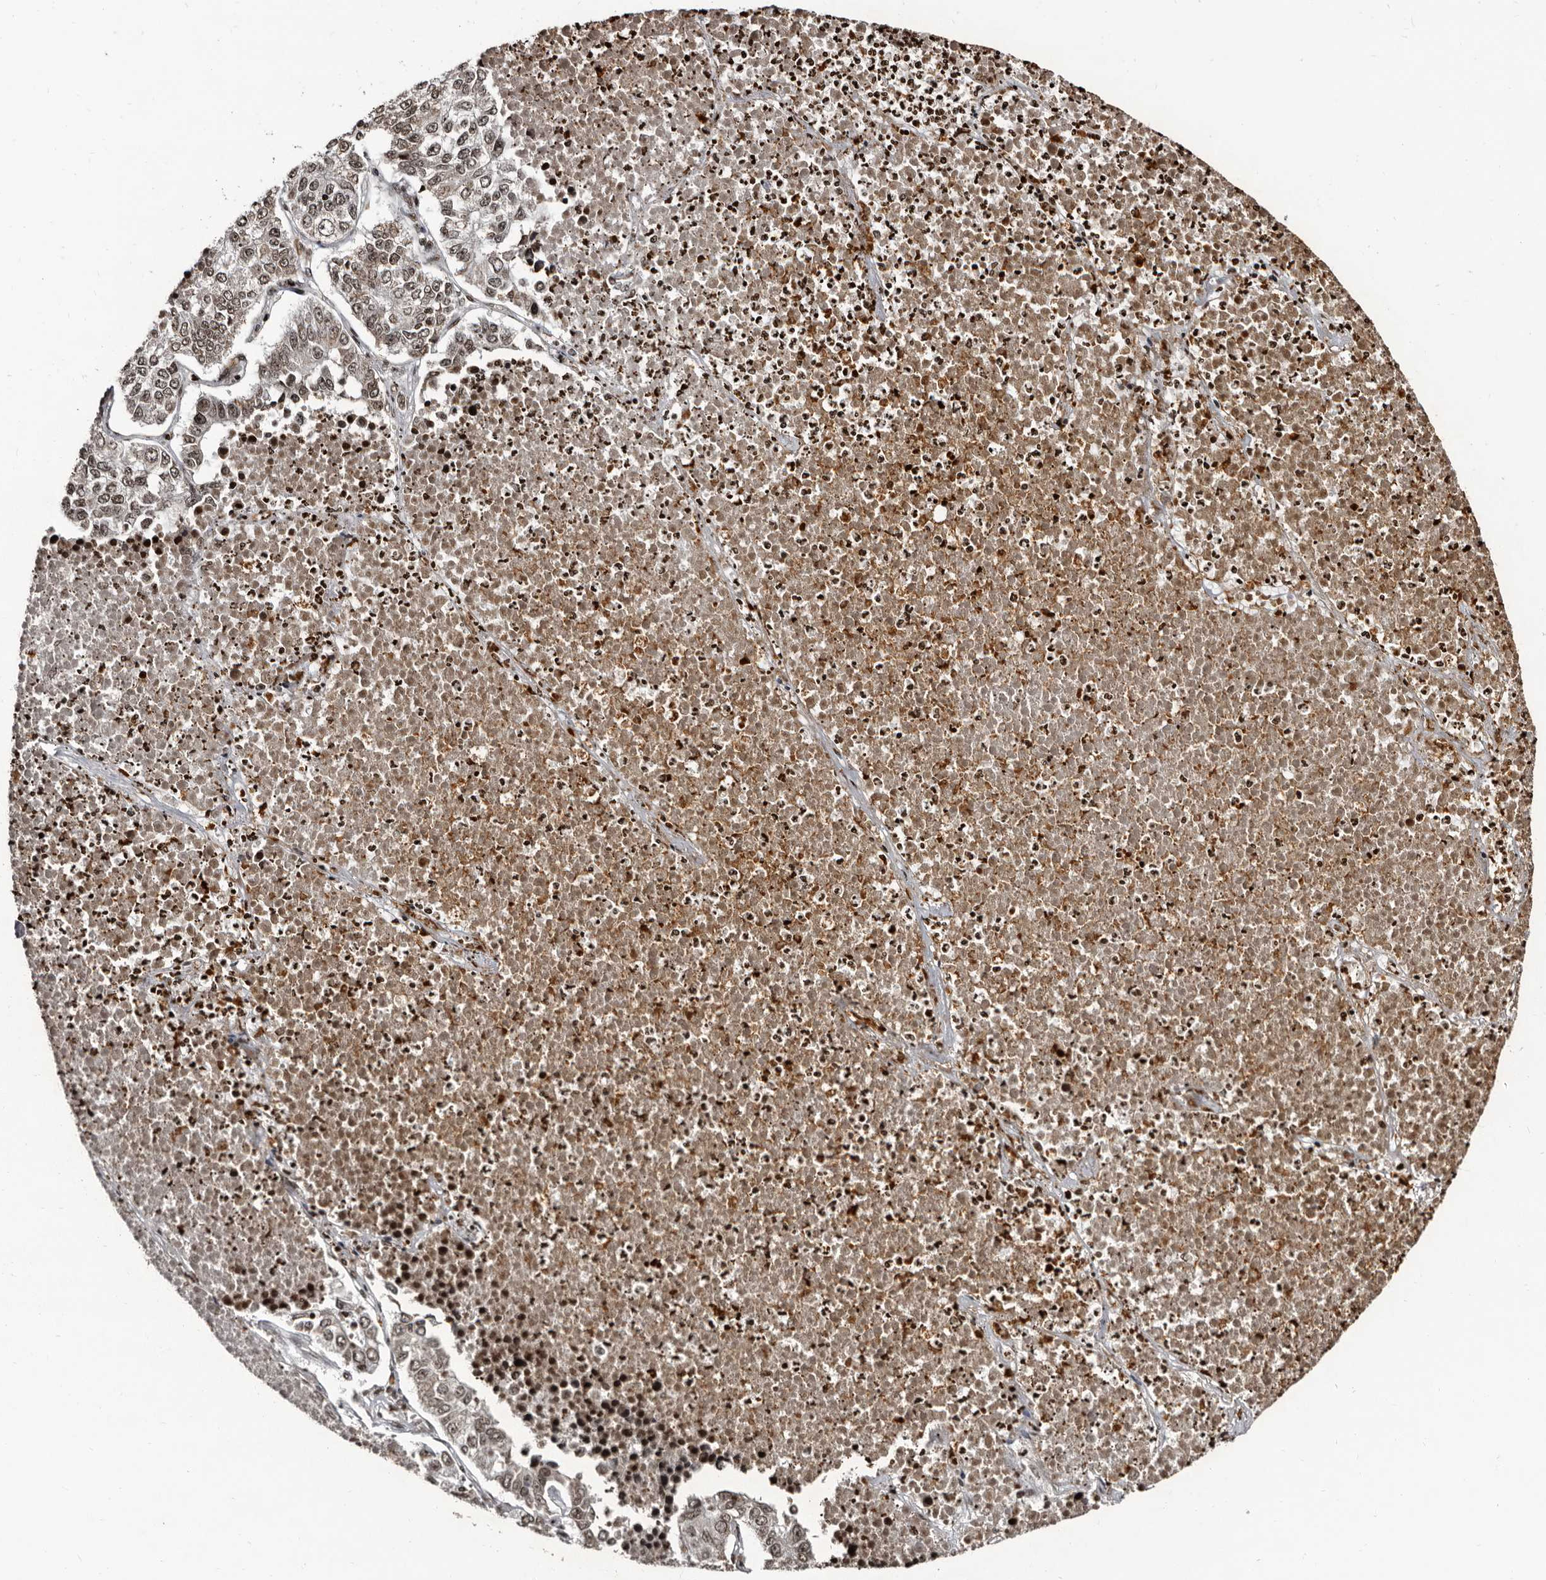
{"staining": {"intensity": "moderate", "quantity": "25%-75%", "location": "nuclear"}, "tissue": "lung cancer", "cell_type": "Tumor cells", "image_type": "cancer", "snomed": [{"axis": "morphology", "description": "Adenocarcinoma, NOS"}, {"axis": "topography", "description": "Lung"}], "caption": "Immunohistochemistry (IHC) (DAB) staining of human lung cancer displays moderate nuclear protein expression in approximately 25%-75% of tumor cells.", "gene": "THUMPD1", "patient": {"sex": "male", "age": 49}}